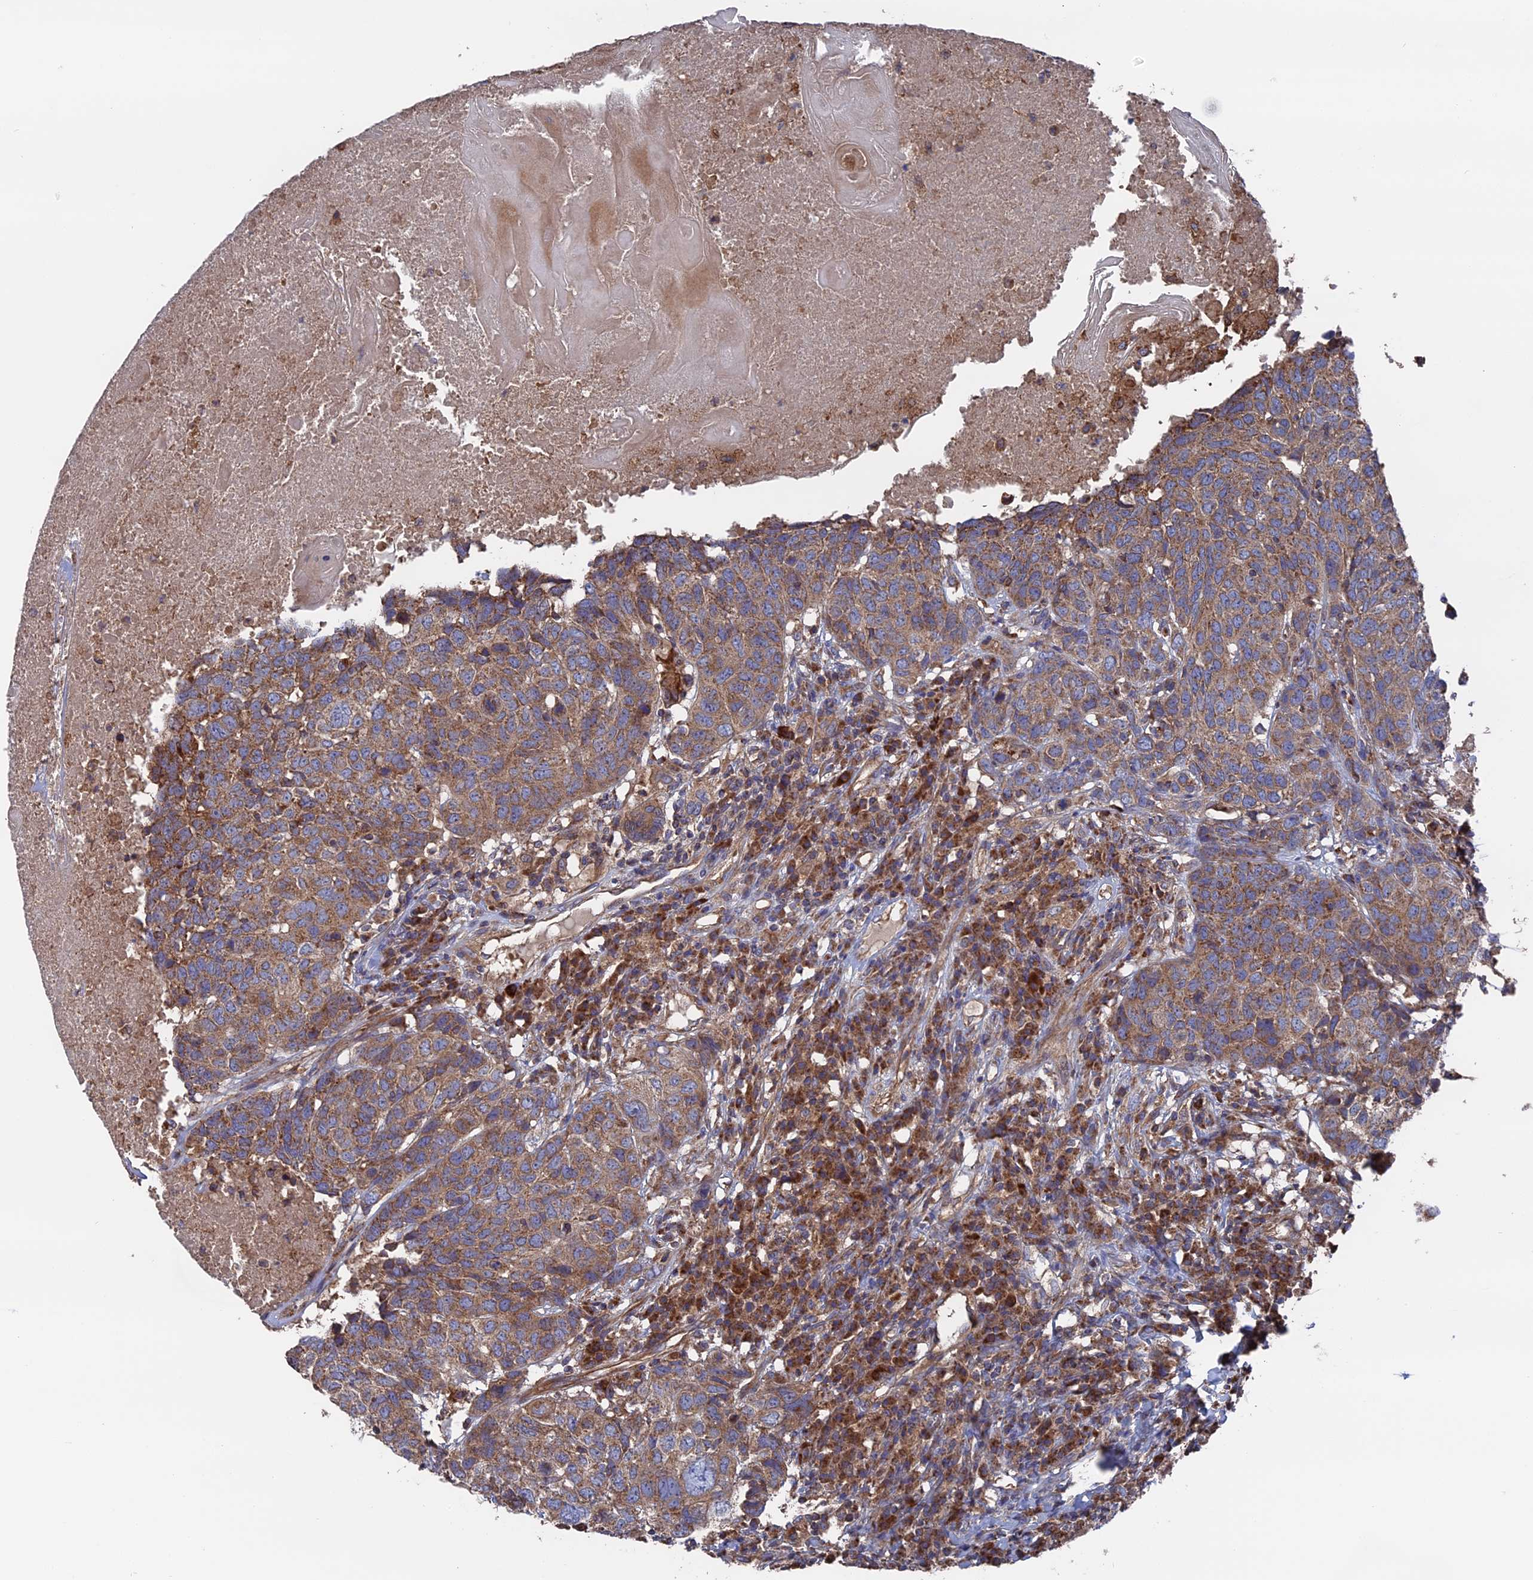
{"staining": {"intensity": "moderate", "quantity": ">75%", "location": "cytoplasmic/membranous"}, "tissue": "head and neck cancer", "cell_type": "Tumor cells", "image_type": "cancer", "snomed": [{"axis": "morphology", "description": "Squamous cell carcinoma, NOS"}, {"axis": "topography", "description": "Head-Neck"}], "caption": "Immunohistochemistry (IHC) photomicrograph of neoplastic tissue: head and neck squamous cell carcinoma stained using immunohistochemistry reveals medium levels of moderate protein expression localized specifically in the cytoplasmic/membranous of tumor cells, appearing as a cytoplasmic/membranous brown color.", "gene": "TELO2", "patient": {"sex": "male", "age": 66}}